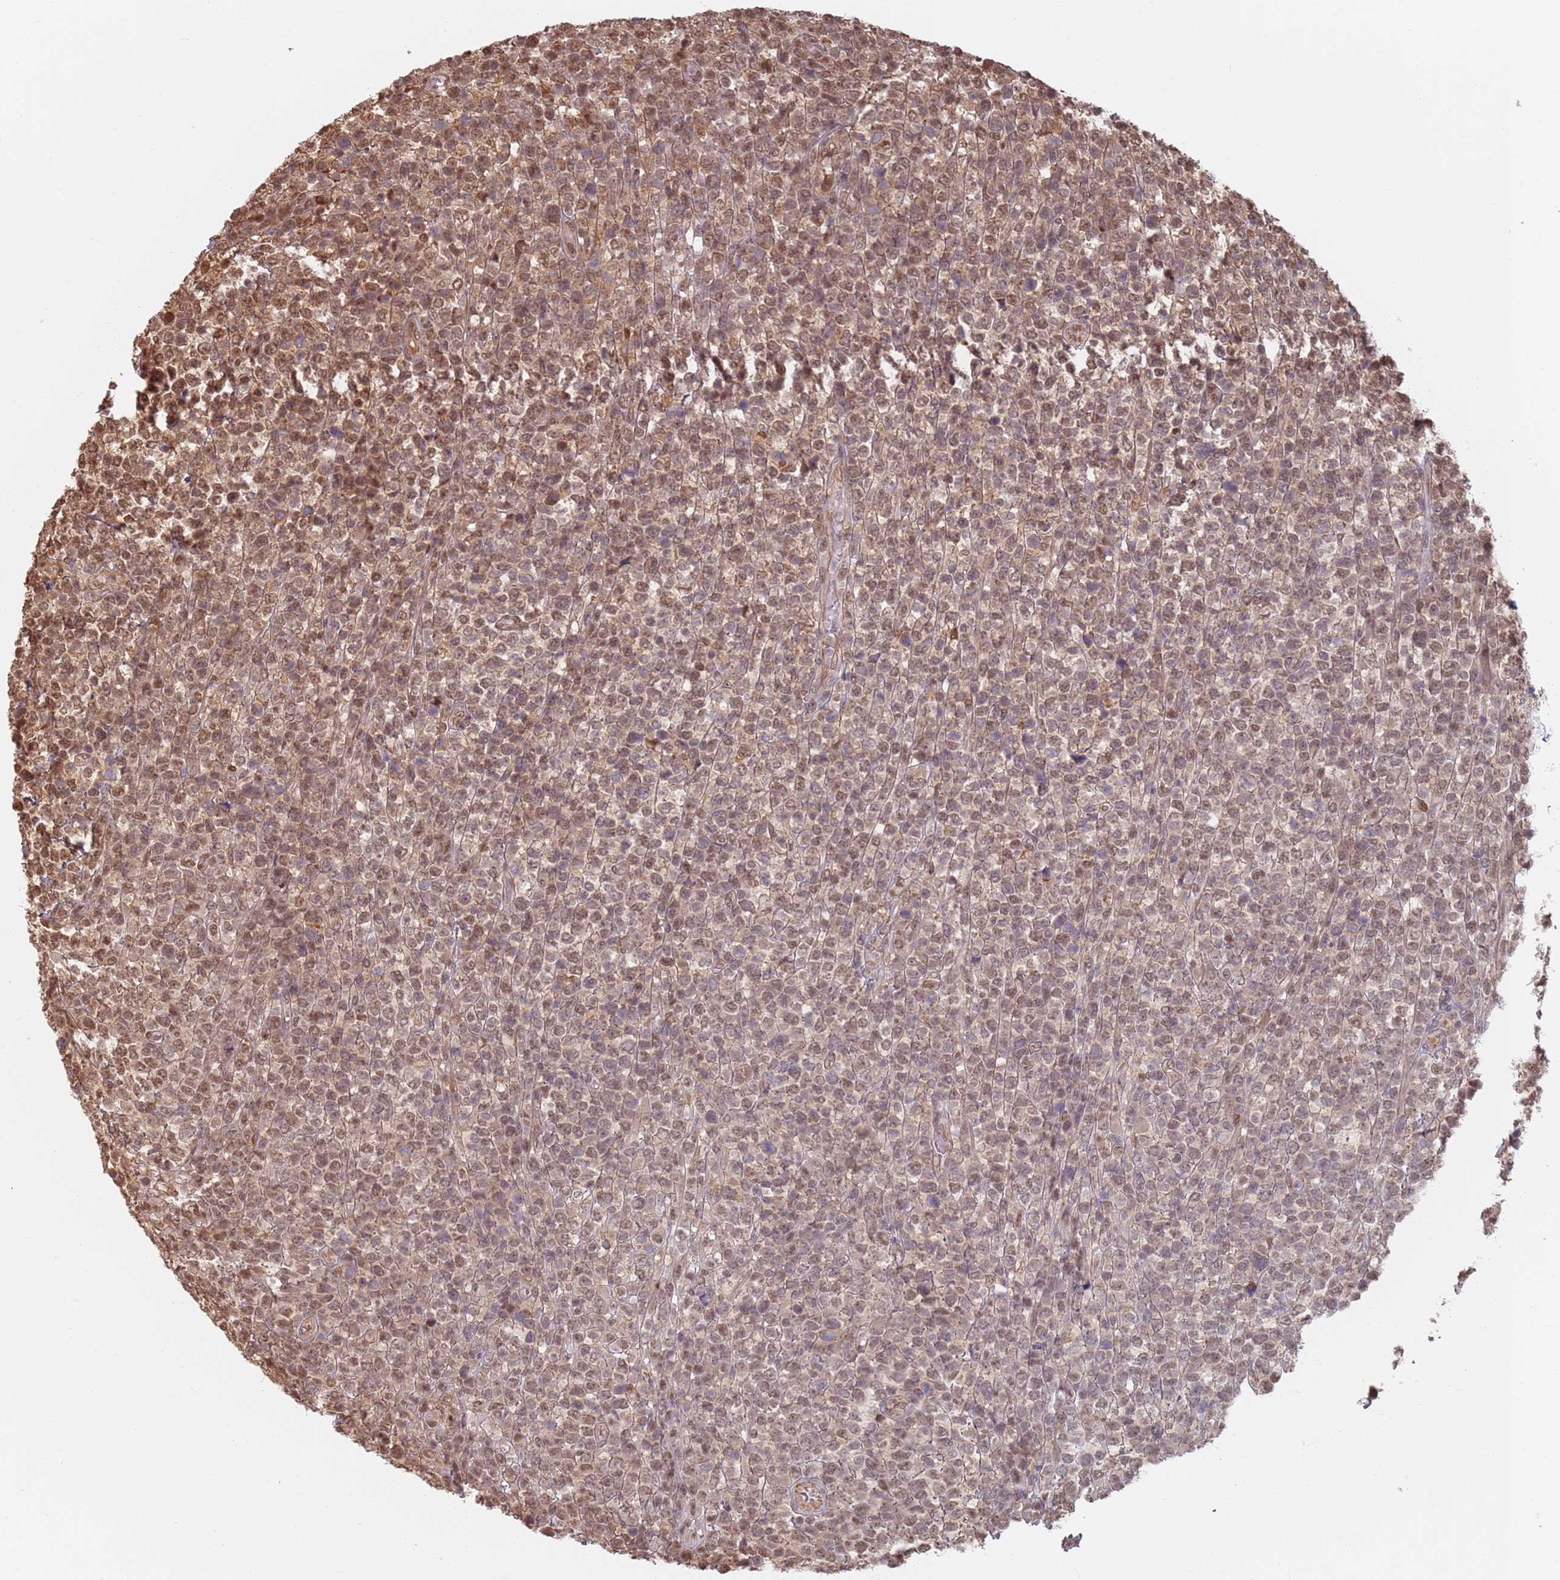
{"staining": {"intensity": "moderate", "quantity": "25%-75%", "location": "cytoplasmic/membranous,nuclear"}, "tissue": "lymphoma", "cell_type": "Tumor cells", "image_type": "cancer", "snomed": [{"axis": "morphology", "description": "Malignant lymphoma, non-Hodgkin's type, High grade"}, {"axis": "topography", "description": "Soft tissue"}], "caption": "The micrograph shows a brown stain indicating the presence of a protein in the cytoplasmic/membranous and nuclear of tumor cells in high-grade malignant lymphoma, non-Hodgkin's type. Using DAB (3,3'-diaminobenzidine) (brown) and hematoxylin (blue) stains, captured at high magnification using brightfield microscopy.", "gene": "PLSCR5", "patient": {"sex": "female", "age": 56}}